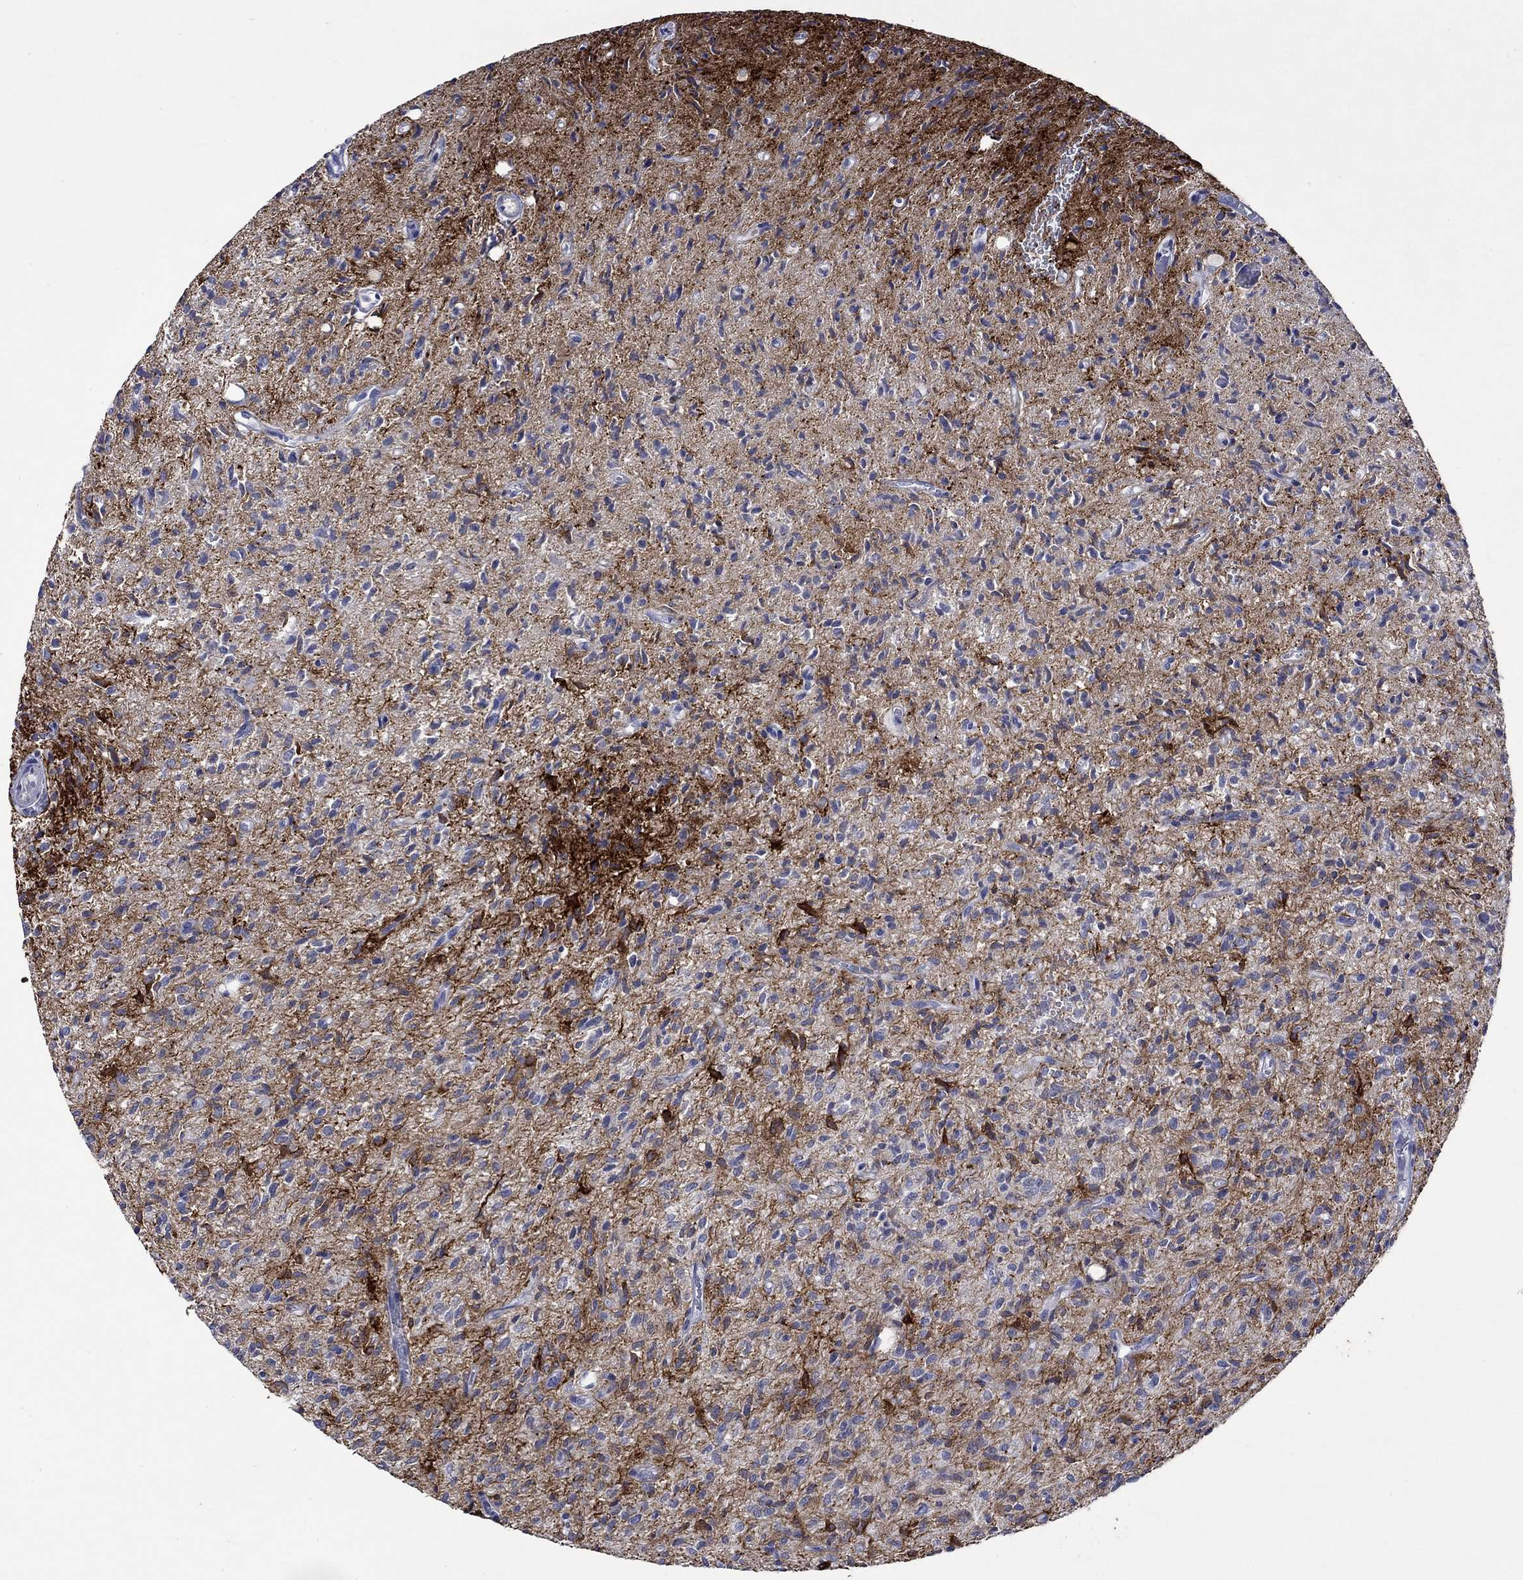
{"staining": {"intensity": "negative", "quantity": "none", "location": "none"}, "tissue": "glioma", "cell_type": "Tumor cells", "image_type": "cancer", "snomed": [{"axis": "morphology", "description": "Glioma, malignant, High grade"}, {"axis": "topography", "description": "Brain"}], "caption": "The IHC image has no significant expression in tumor cells of malignant high-grade glioma tissue.", "gene": "CRYAB", "patient": {"sex": "male", "age": 64}}